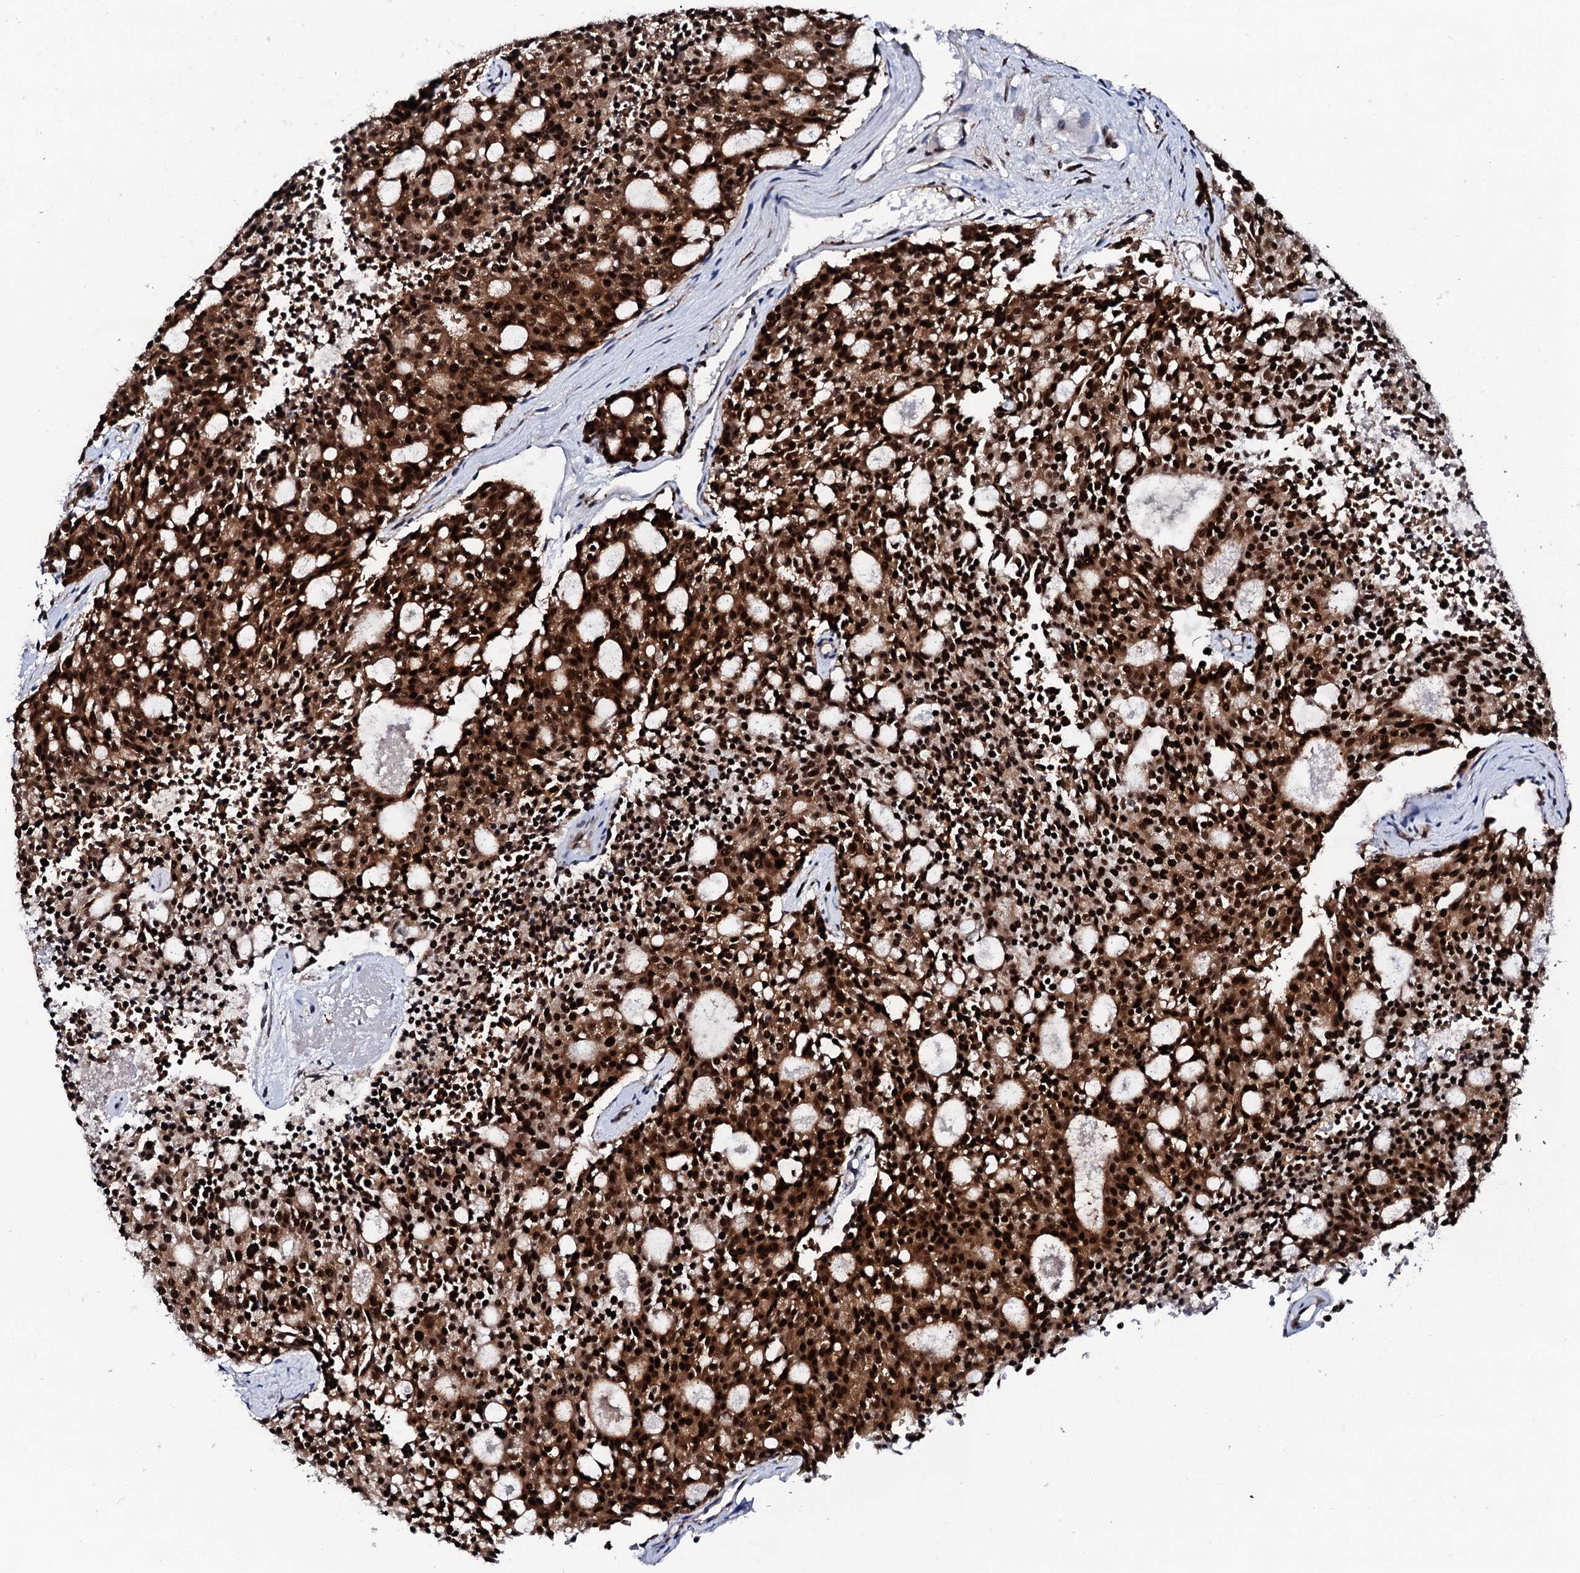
{"staining": {"intensity": "strong", "quantity": ">75%", "location": "nuclear"}, "tissue": "carcinoid", "cell_type": "Tumor cells", "image_type": "cancer", "snomed": [{"axis": "morphology", "description": "Carcinoid, malignant, NOS"}, {"axis": "topography", "description": "Pancreas"}], "caption": "Human malignant carcinoid stained with a protein marker shows strong staining in tumor cells.", "gene": "CSTF3", "patient": {"sex": "female", "age": 54}}